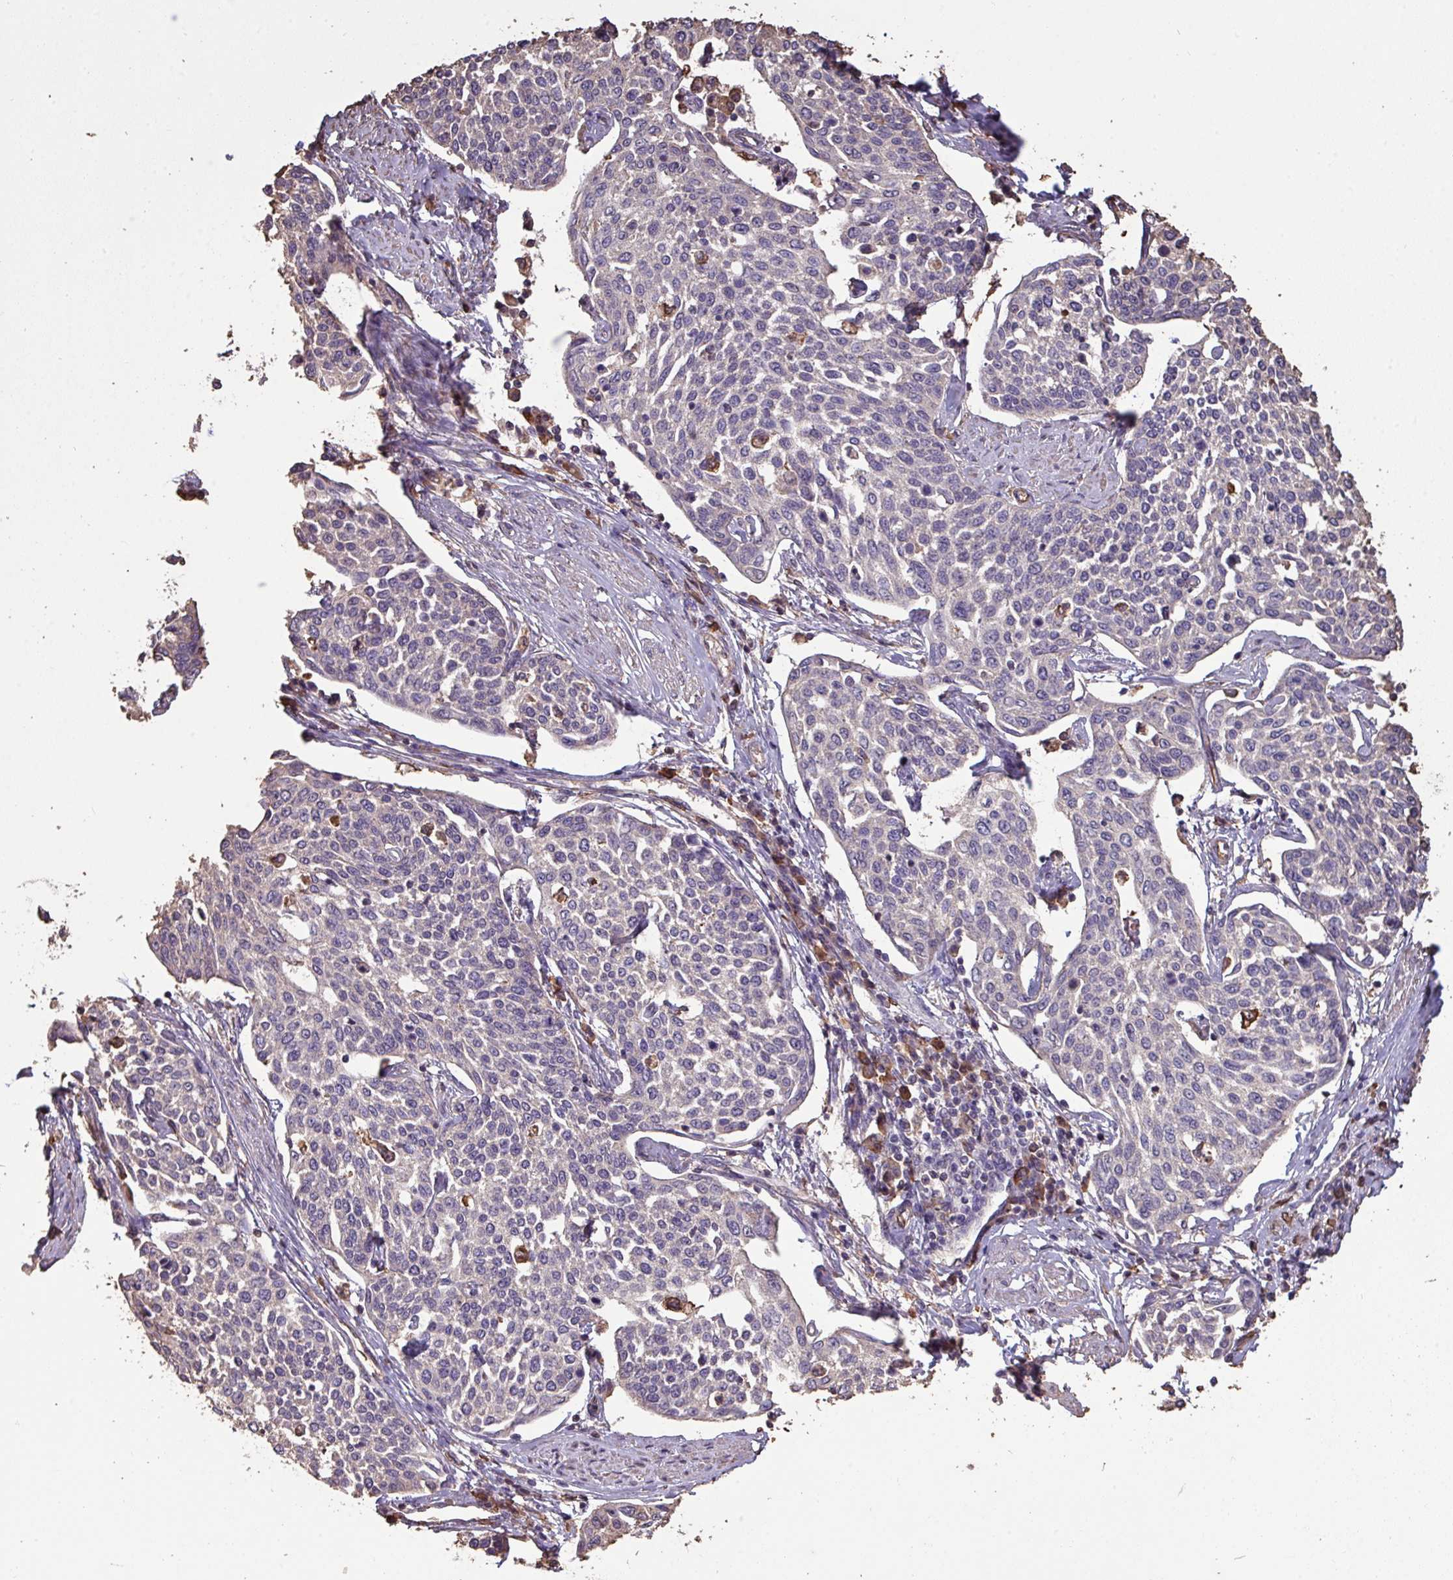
{"staining": {"intensity": "negative", "quantity": "none", "location": "none"}, "tissue": "cervical cancer", "cell_type": "Tumor cells", "image_type": "cancer", "snomed": [{"axis": "morphology", "description": "Squamous cell carcinoma, NOS"}, {"axis": "topography", "description": "Cervix"}], "caption": "Image shows no protein positivity in tumor cells of cervical squamous cell carcinoma tissue. The staining was performed using DAB (3,3'-diaminobenzidine) to visualize the protein expression in brown, while the nuclei were stained in blue with hematoxylin (Magnification: 20x).", "gene": "CAMK2B", "patient": {"sex": "female", "age": 34}}